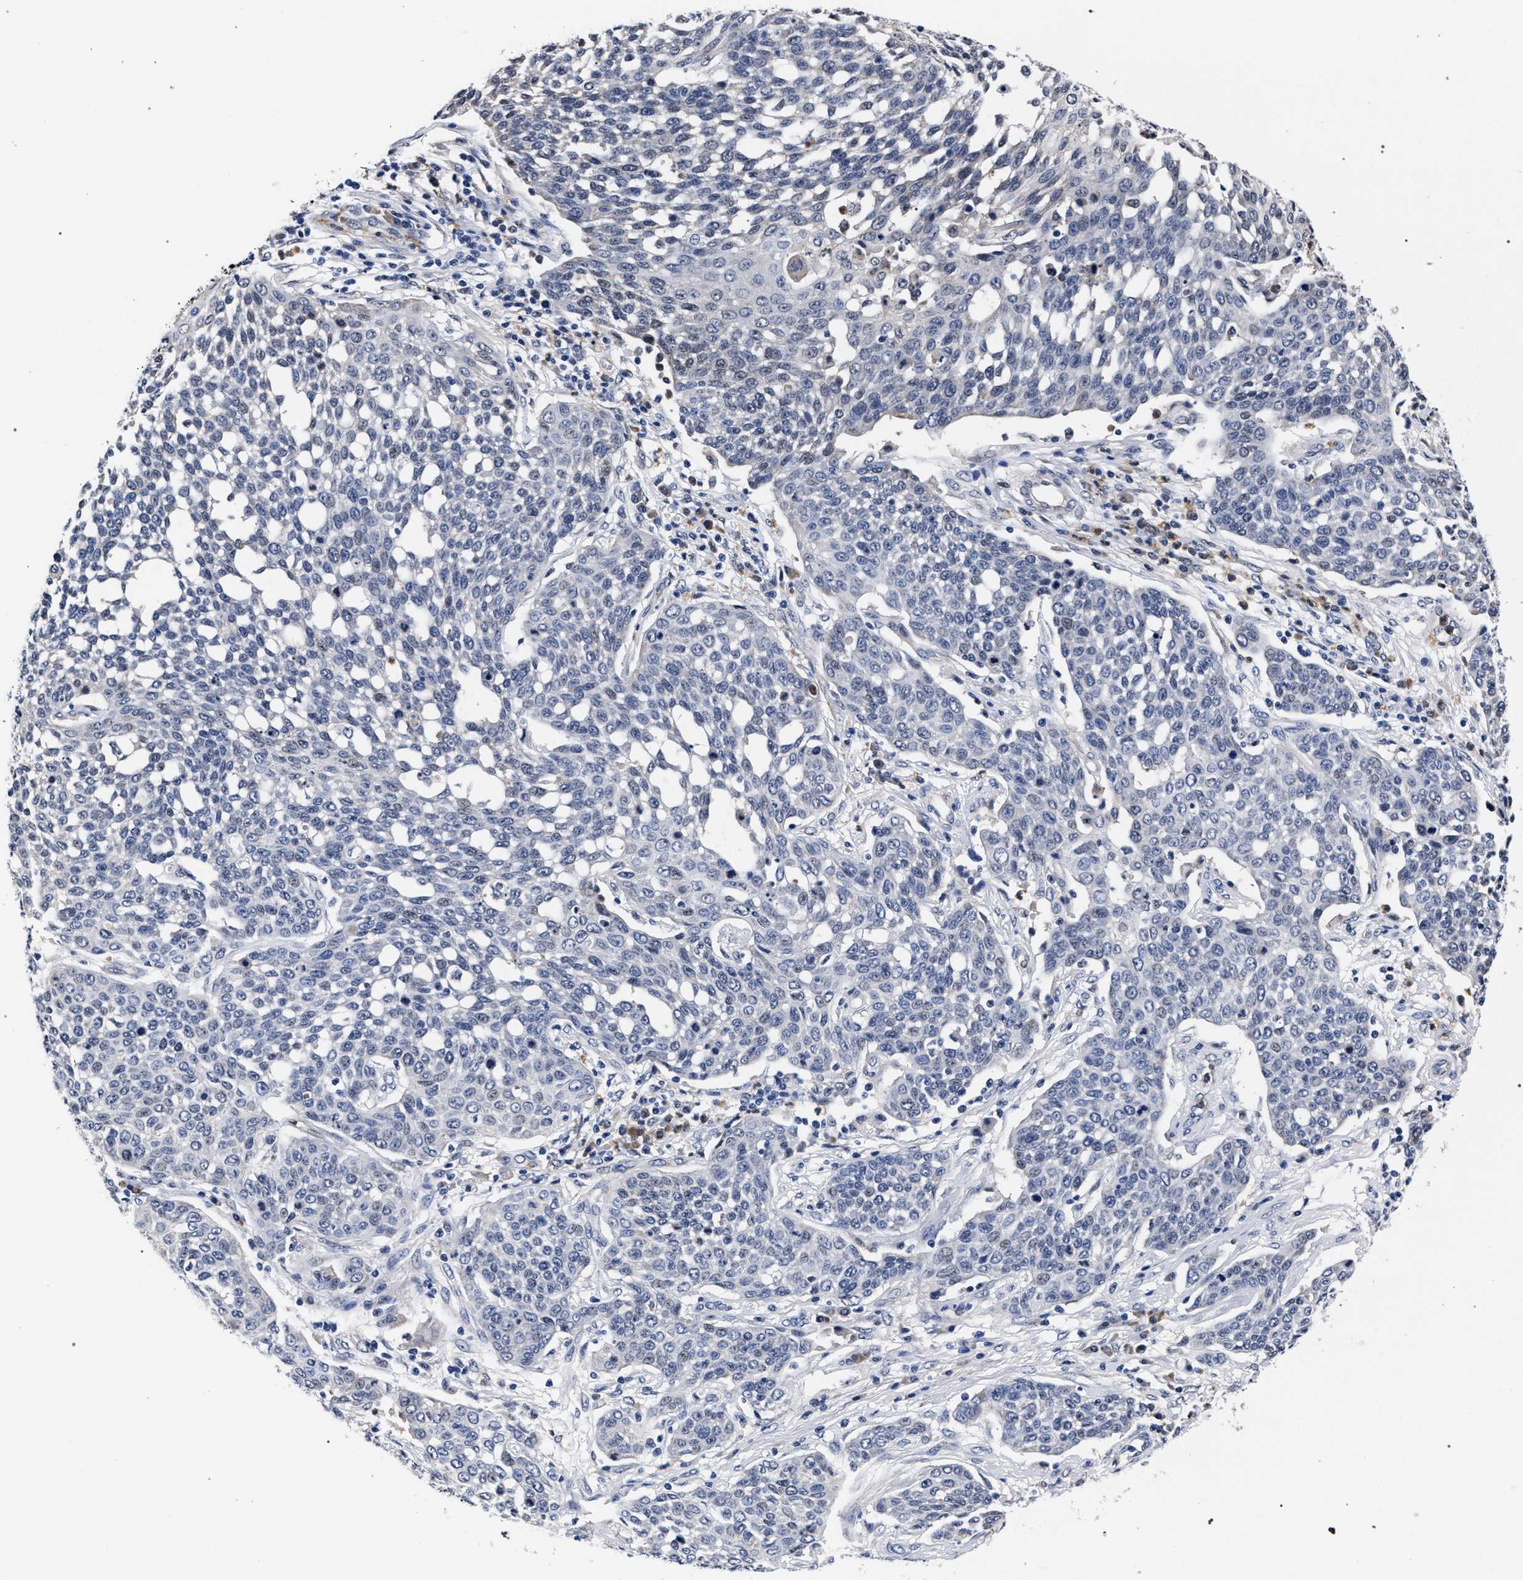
{"staining": {"intensity": "negative", "quantity": "none", "location": "none"}, "tissue": "cervical cancer", "cell_type": "Tumor cells", "image_type": "cancer", "snomed": [{"axis": "morphology", "description": "Squamous cell carcinoma, NOS"}, {"axis": "topography", "description": "Cervix"}], "caption": "IHC photomicrograph of neoplastic tissue: human cervical squamous cell carcinoma stained with DAB (3,3'-diaminobenzidine) reveals no significant protein positivity in tumor cells.", "gene": "ZNF462", "patient": {"sex": "female", "age": 34}}